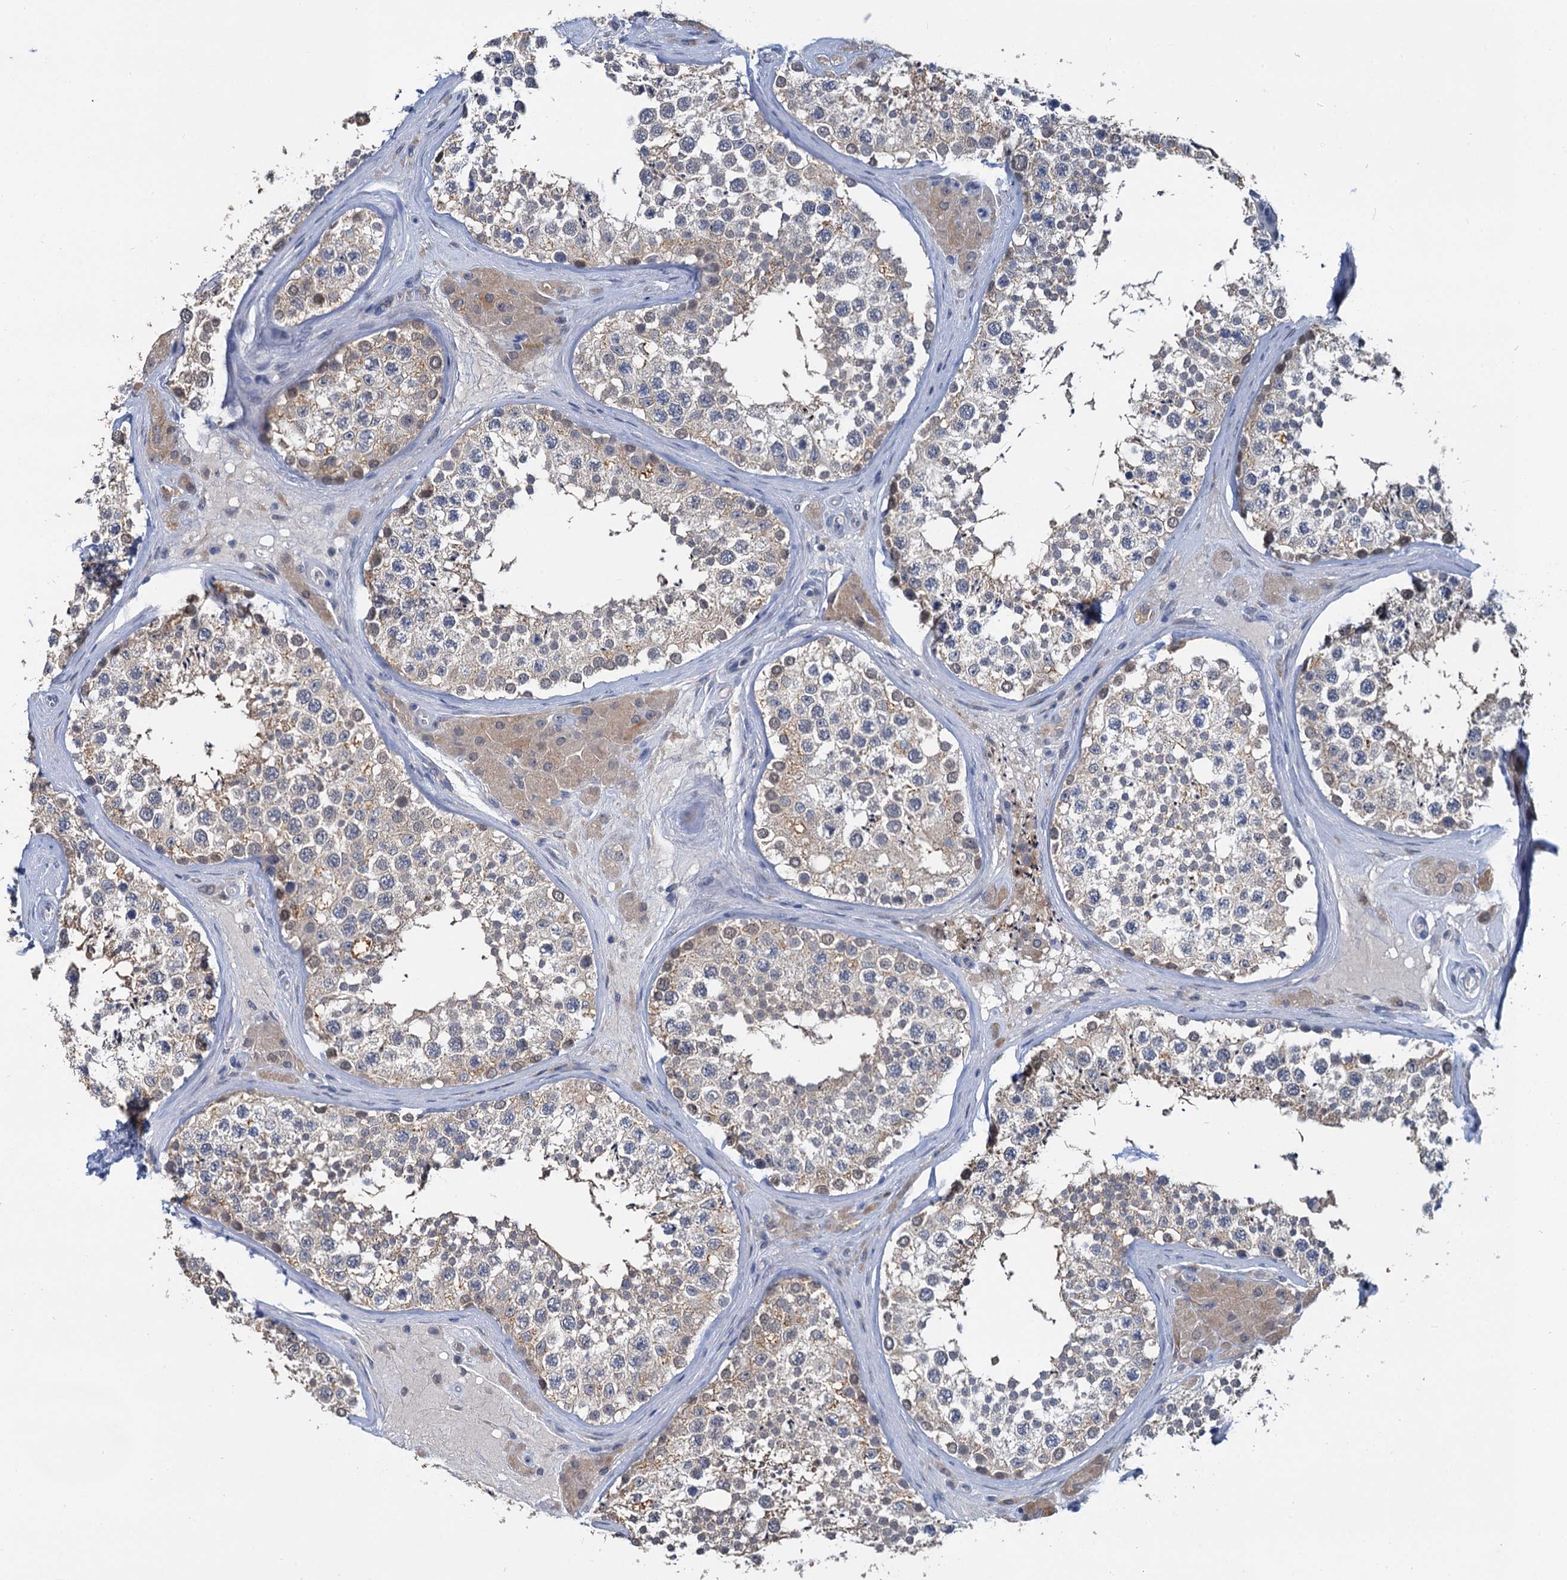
{"staining": {"intensity": "weak", "quantity": "25%-75%", "location": "cytoplasmic/membranous"}, "tissue": "testis", "cell_type": "Cells in seminiferous ducts", "image_type": "normal", "snomed": [{"axis": "morphology", "description": "Normal tissue, NOS"}, {"axis": "topography", "description": "Testis"}], "caption": "Human testis stained with a brown dye reveals weak cytoplasmic/membranous positive staining in about 25%-75% of cells in seminiferous ducts.", "gene": "ANKRD42", "patient": {"sex": "male", "age": 46}}